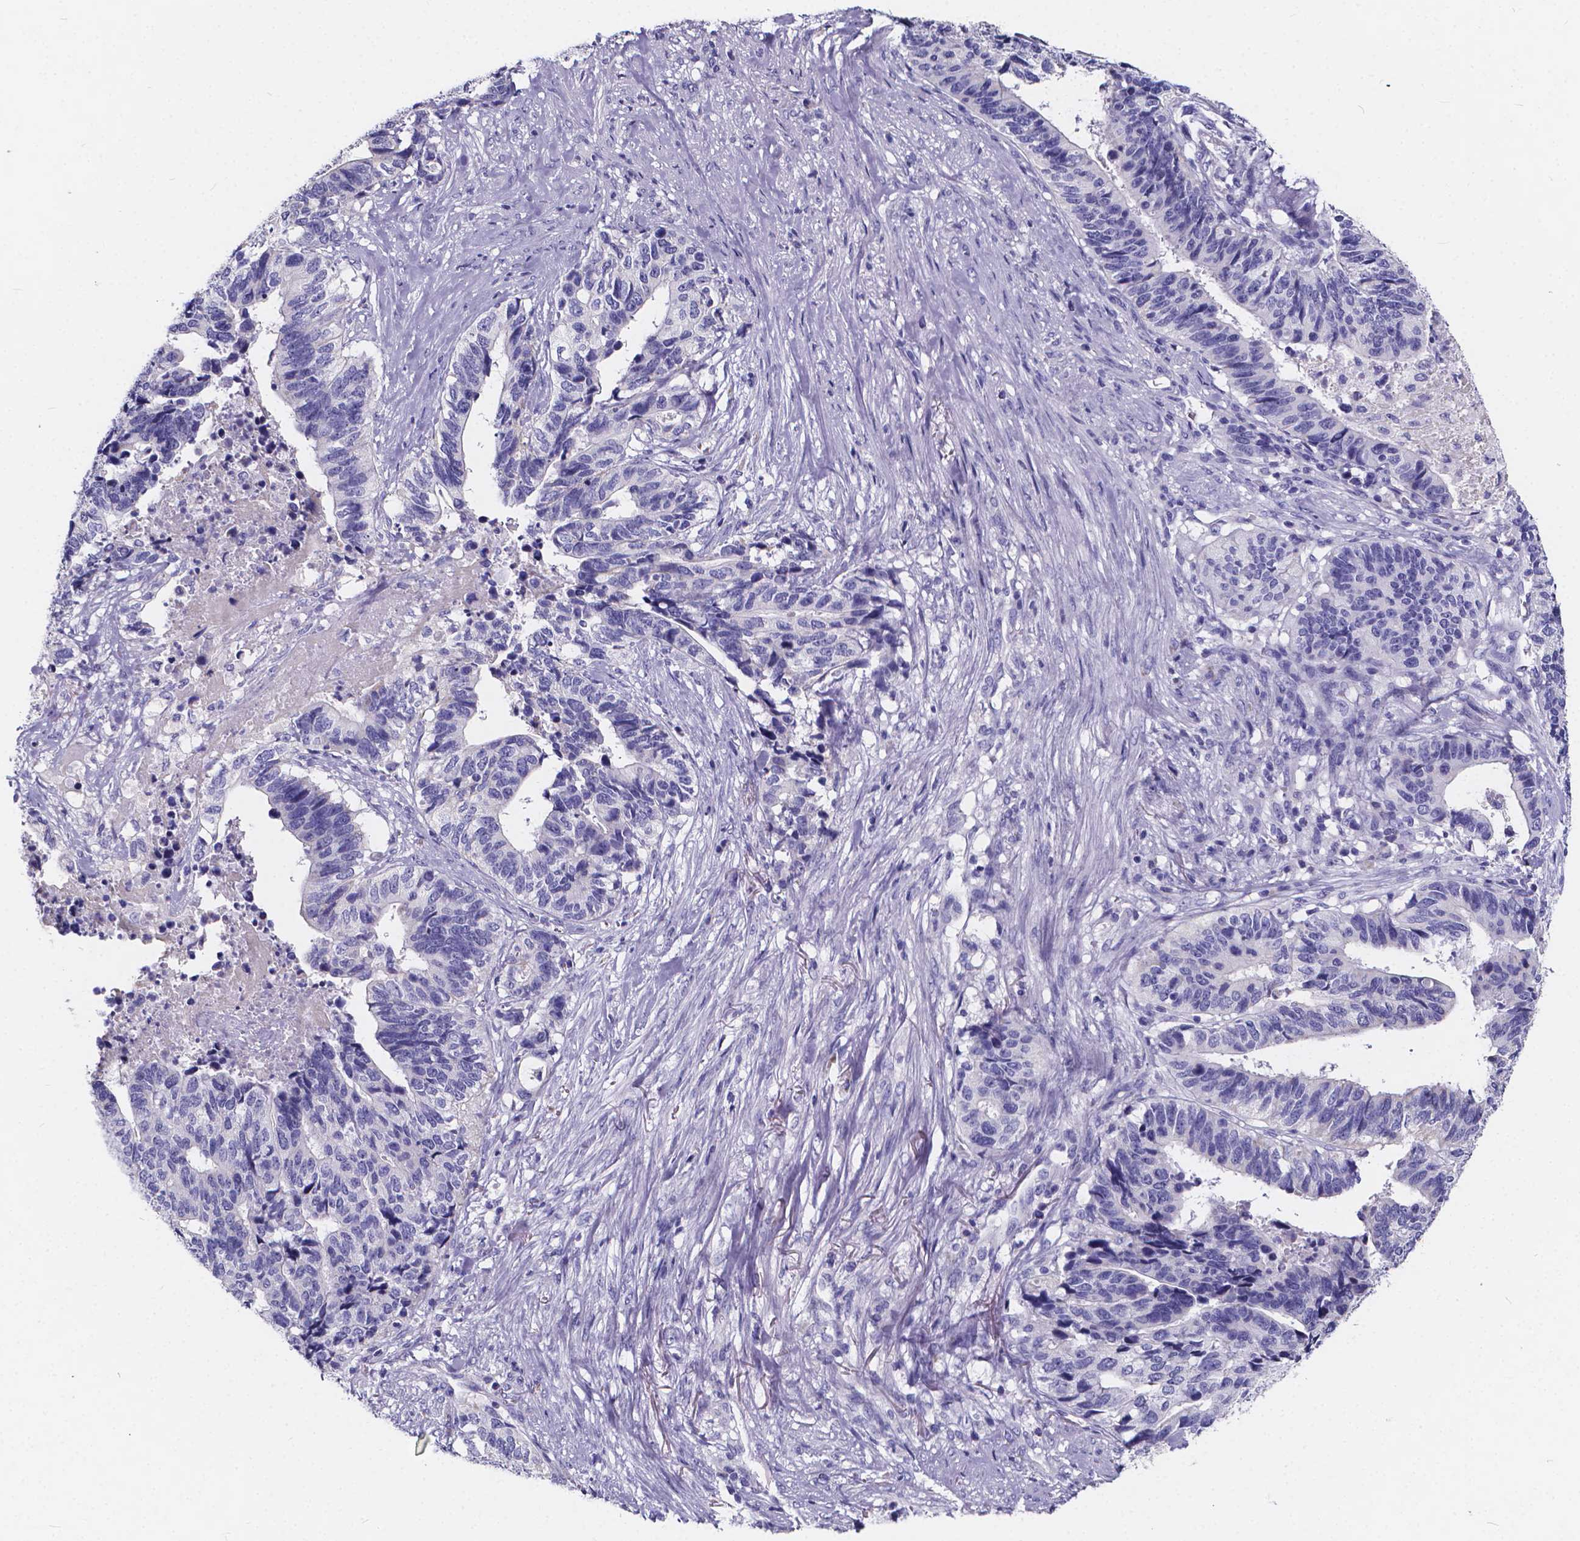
{"staining": {"intensity": "negative", "quantity": "none", "location": "none"}, "tissue": "stomach cancer", "cell_type": "Tumor cells", "image_type": "cancer", "snomed": [{"axis": "morphology", "description": "Adenocarcinoma, NOS"}, {"axis": "topography", "description": "Stomach, upper"}], "caption": "Human stomach cancer stained for a protein using IHC reveals no positivity in tumor cells.", "gene": "SPEF2", "patient": {"sex": "female", "age": 67}}